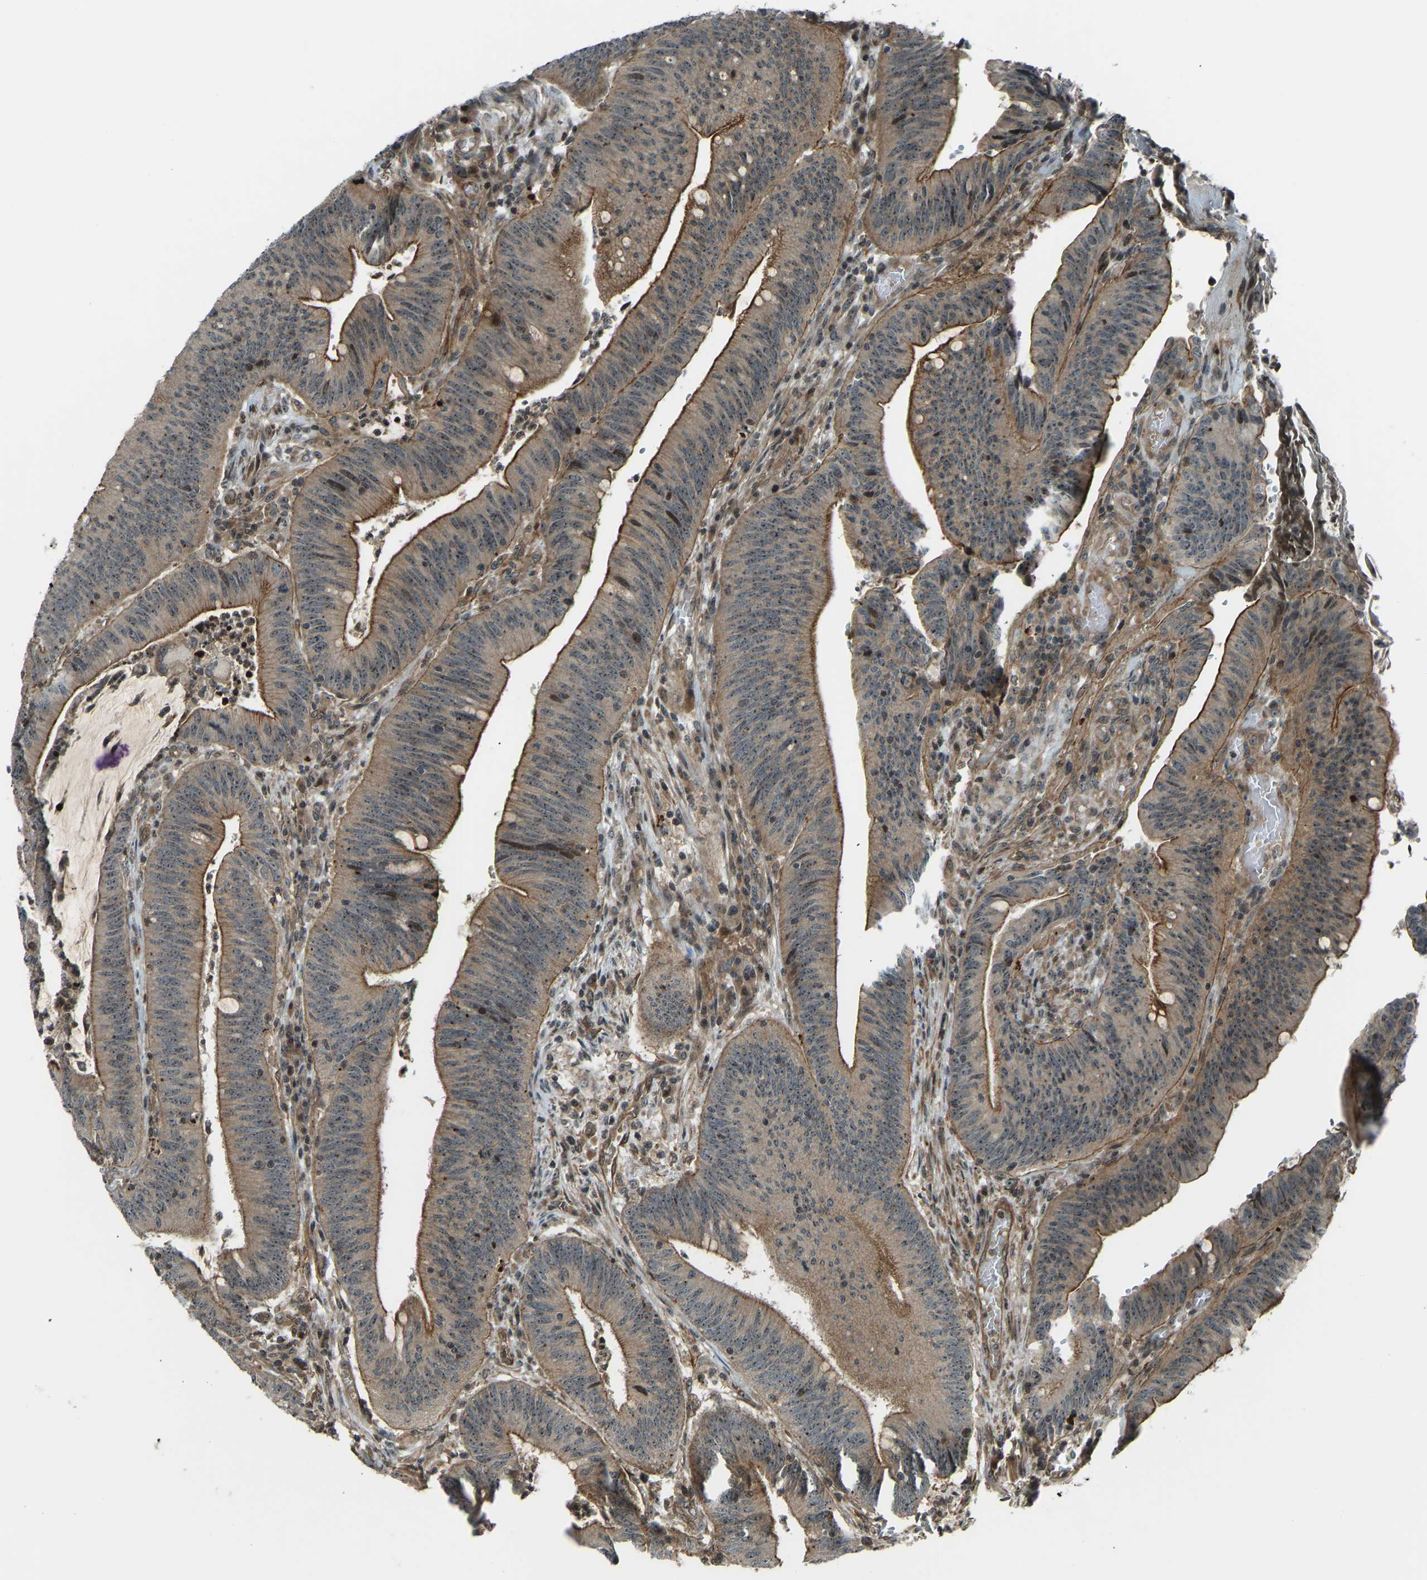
{"staining": {"intensity": "moderate", "quantity": ">75%", "location": "cytoplasmic/membranous"}, "tissue": "colorectal cancer", "cell_type": "Tumor cells", "image_type": "cancer", "snomed": [{"axis": "morphology", "description": "Normal tissue, NOS"}, {"axis": "morphology", "description": "Adenocarcinoma, NOS"}, {"axis": "topography", "description": "Rectum"}], "caption": "Immunohistochemistry (DAB (3,3'-diaminobenzidine)) staining of adenocarcinoma (colorectal) exhibits moderate cytoplasmic/membranous protein expression in approximately >75% of tumor cells. The staining was performed using DAB (3,3'-diaminobenzidine), with brown indicating positive protein expression. Nuclei are stained blue with hematoxylin.", "gene": "SVOPL", "patient": {"sex": "female", "age": 66}}